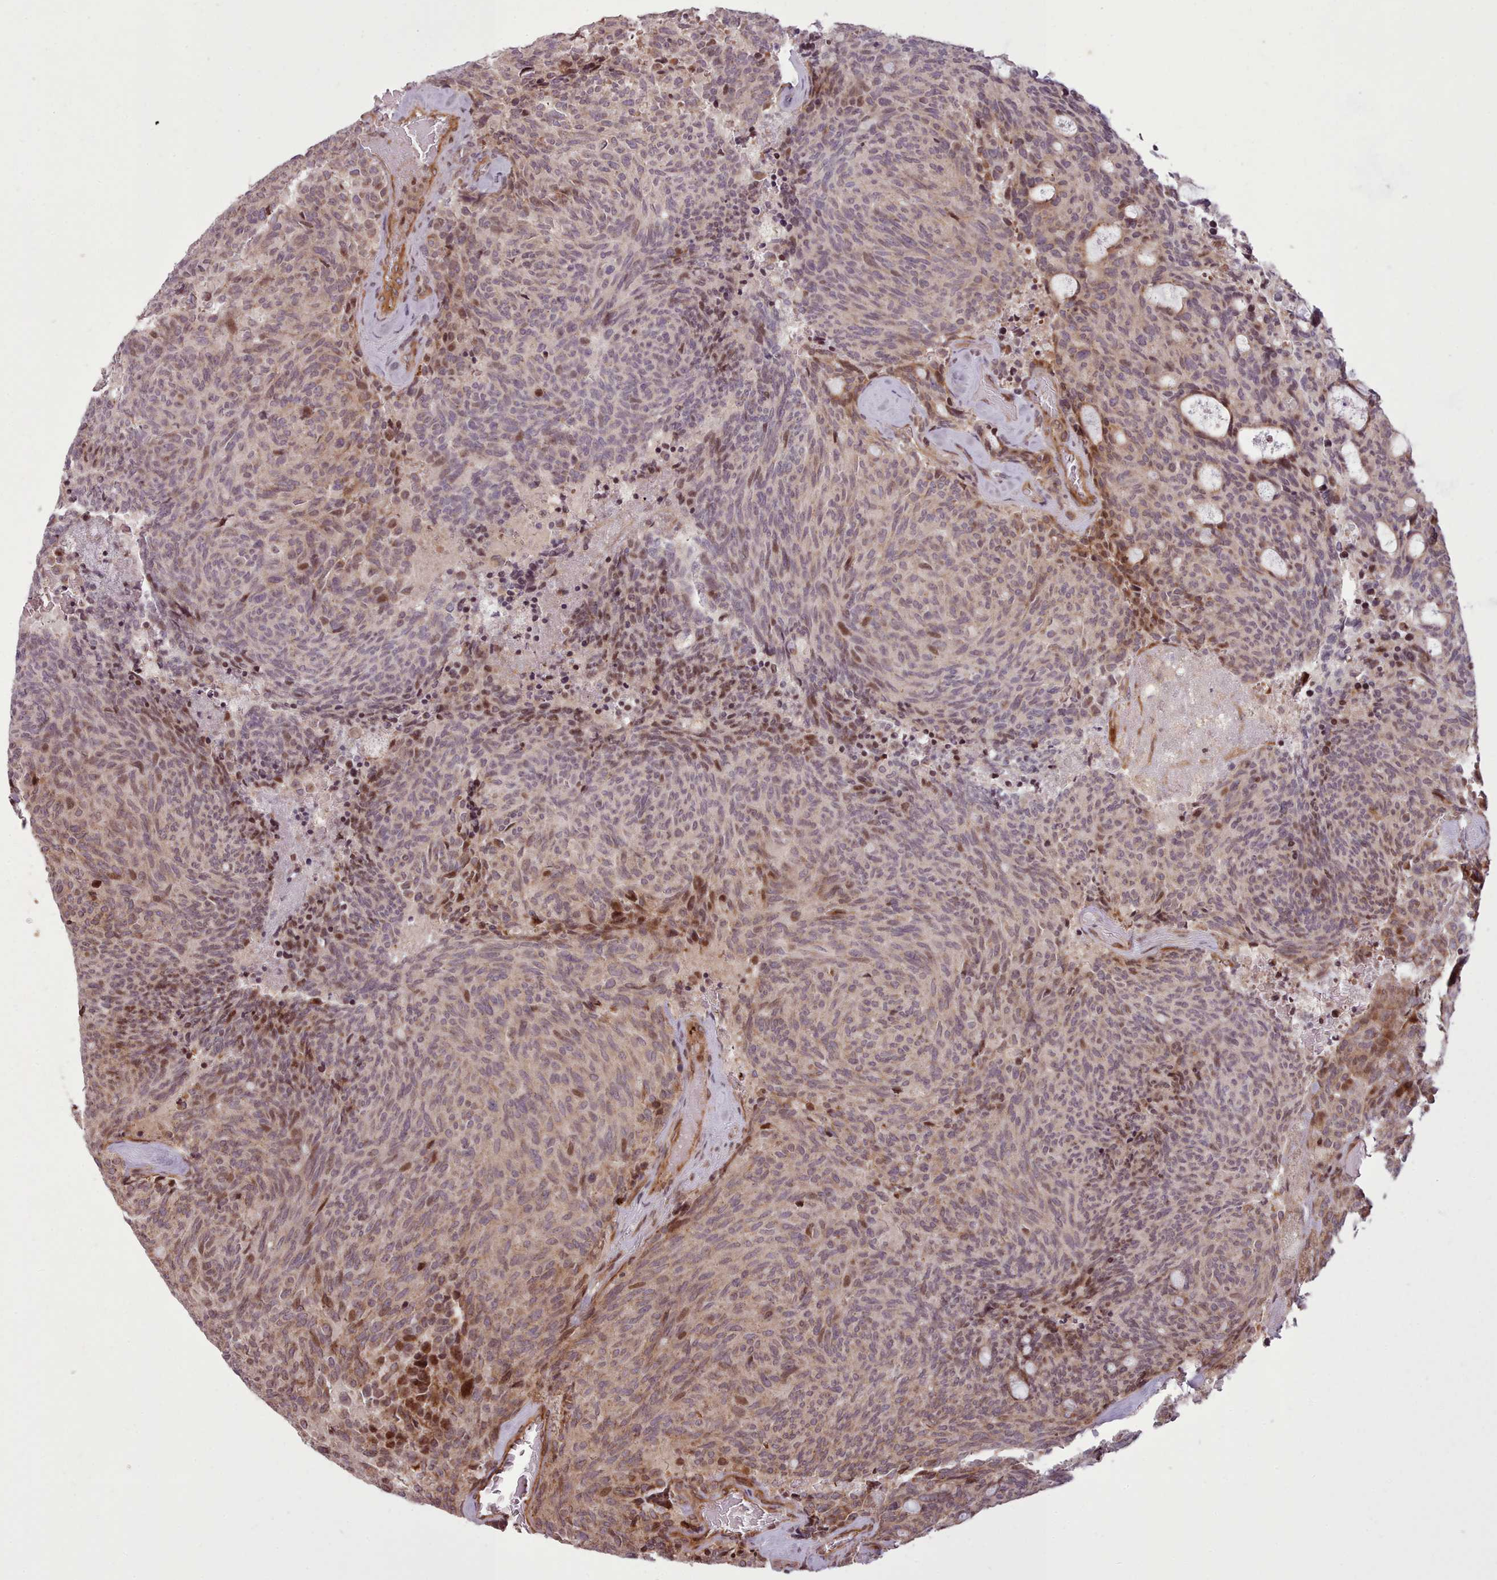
{"staining": {"intensity": "strong", "quantity": "<25%", "location": "nuclear"}, "tissue": "carcinoid", "cell_type": "Tumor cells", "image_type": "cancer", "snomed": [{"axis": "morphology", "description": "Carcinoid, malignant, NOS"}, {"axis": "topography", "description": "Pancreas"}], "caption": "The photomicrograph demonstrates a brown stain indicating the presence of a protein in the nuclear of tumor cells in carcinoid.", "gene": "NLRP7", "patient": {"sex": "female", "age": 54}}